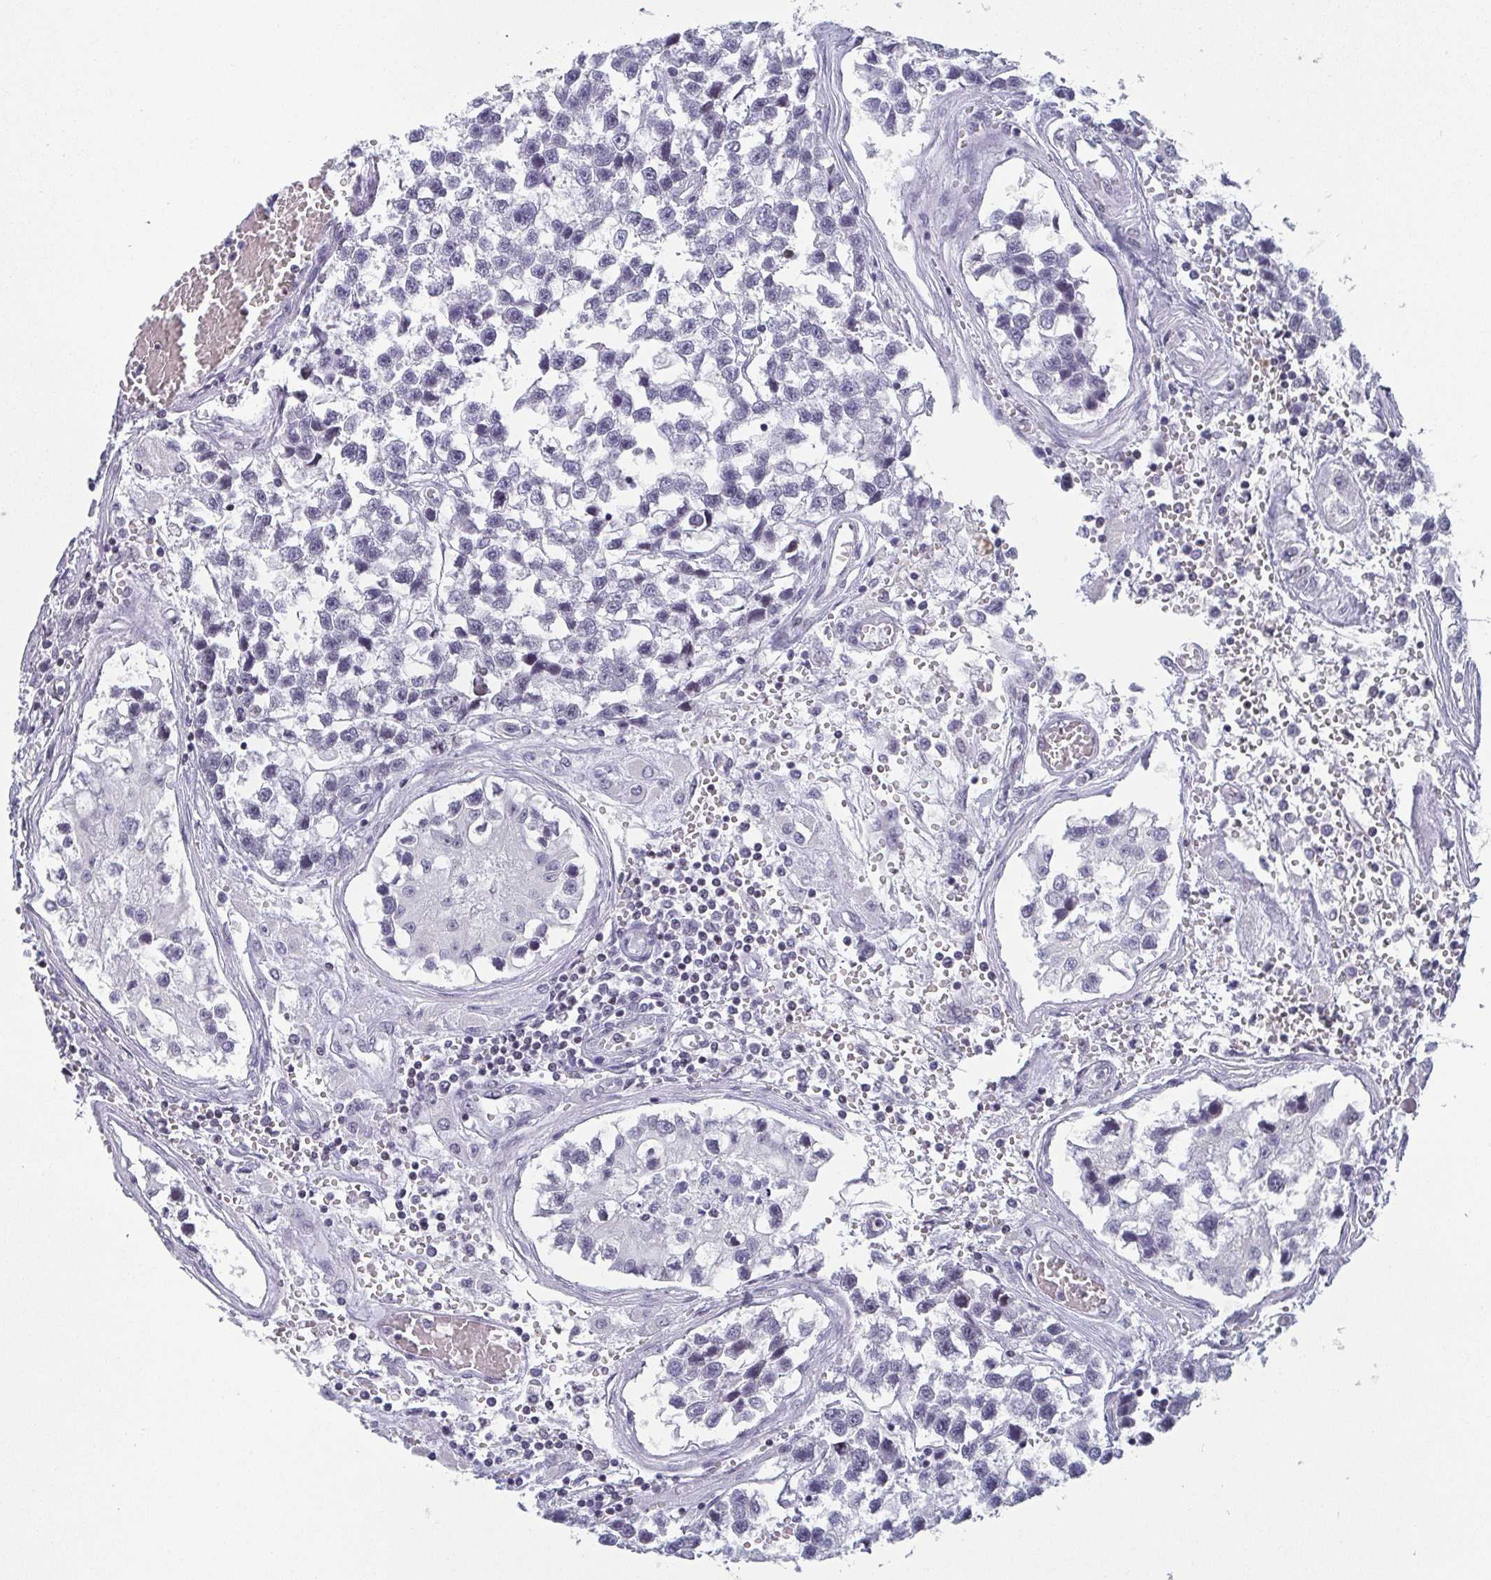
{"staining": {"intensity": "negative", "quantity": "none", "location": "none"}, "tissue": "testis cancer", "cell_type": "Tumor cells", "image_type": "cancer", "snomed": [{"axis": "morphology", "description": "Seminoma, NOS"}, {"axis": "topography", "description": "Testis"}], "caption": "There is no significant positivity in tumor cells of seminoma (testis). (DAB IHC, high magnification).", "gene": "CTCF", "patient": {"sex": "male", "age": 26}}